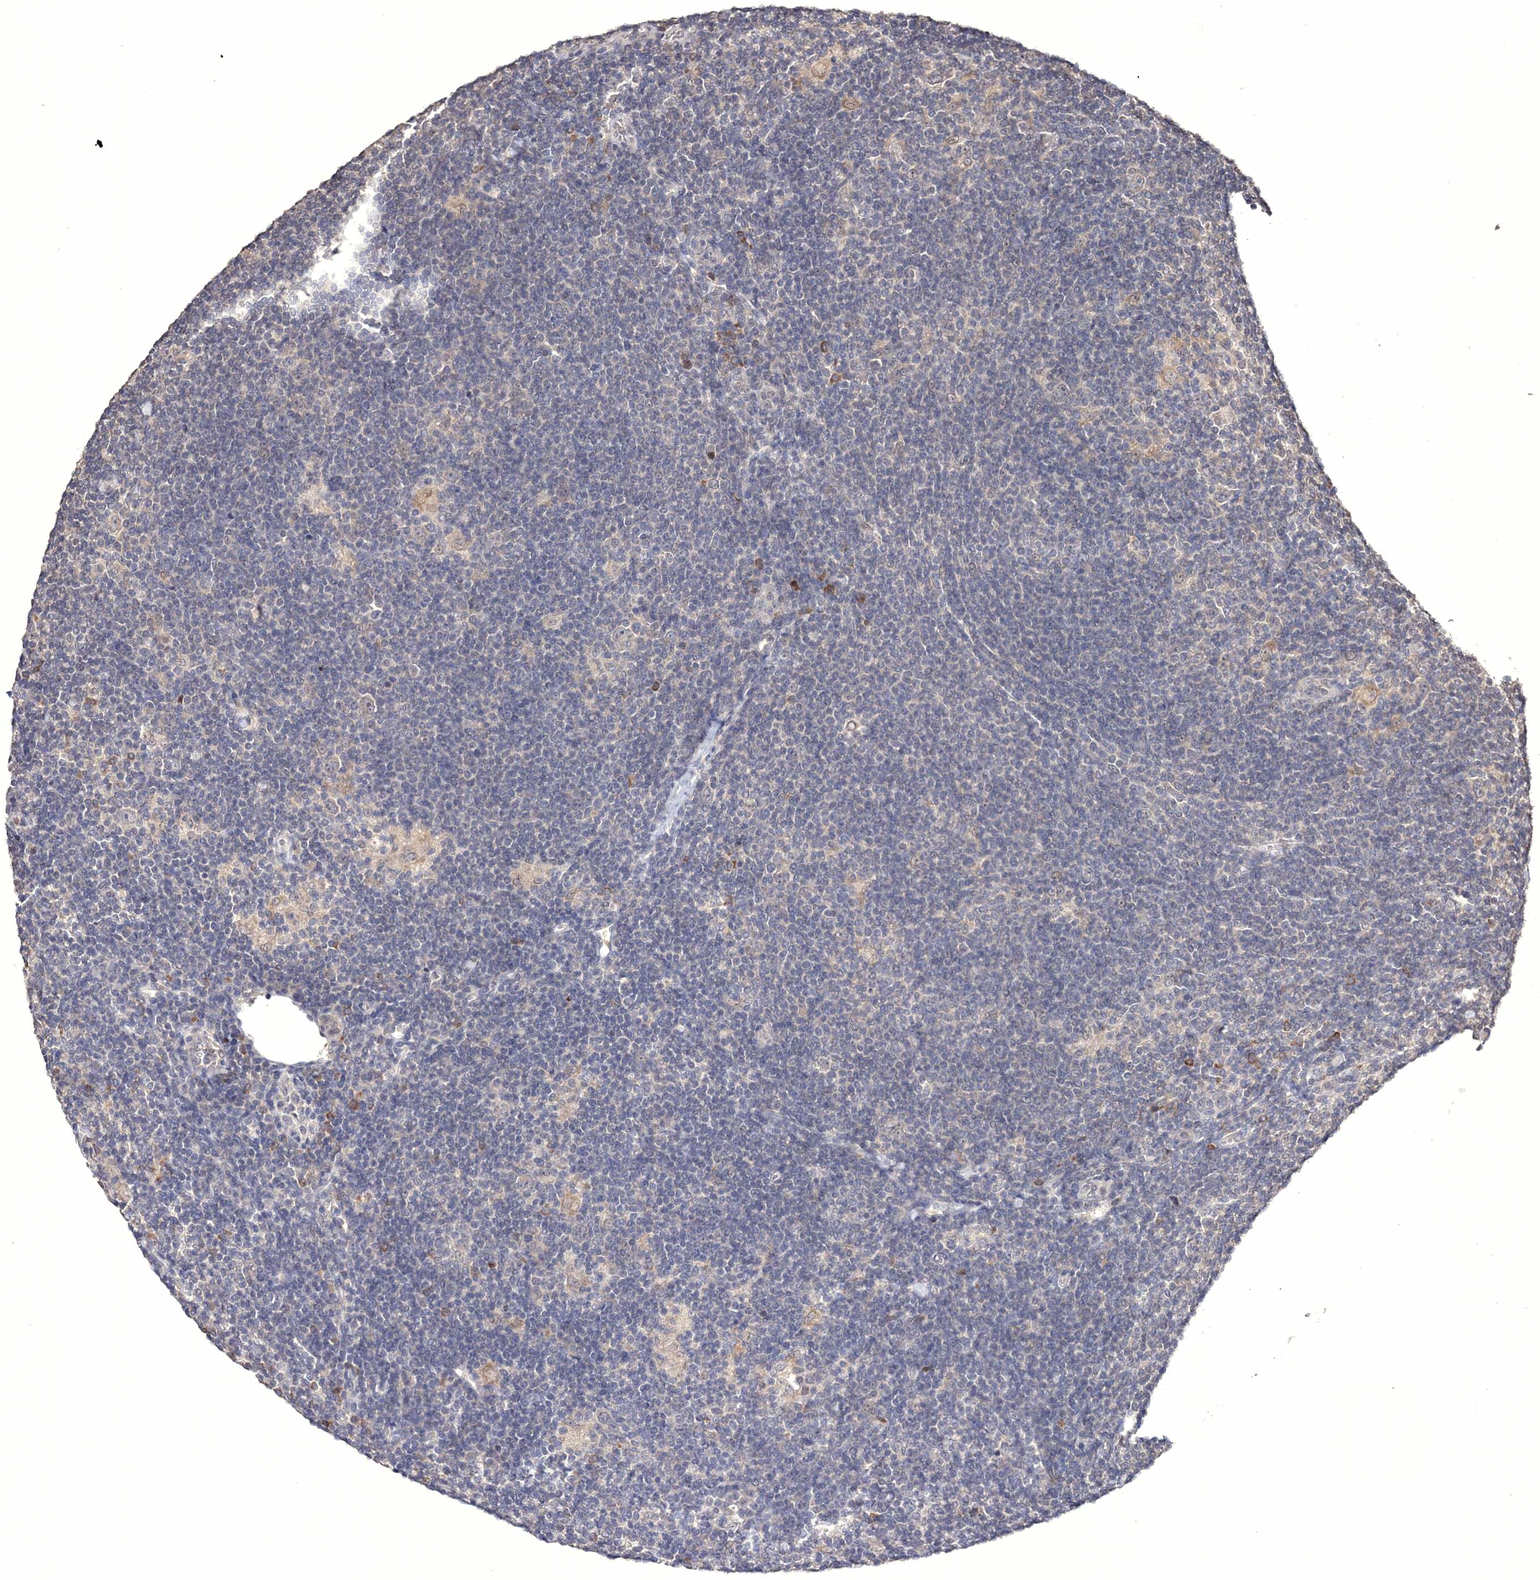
{"staining": {"intensity": "weak", "quantity": "<25%", "location": "cytoplasmic/membranous"}, "tissue": "lymphoma", "cell_type": "Tumor cells", "image_type": "cancer", "snomed": [{"axis": "morphology", "description": "Hodgkin's disease, NOS"}, {"axis": "topography", "description": "Lymph node"}], "caption": "High magnification brightfield microscopy of Hodgkin's disease stained with DAB (brown) and counterstained with hematoxylin (blue): tumor cells show no significant positivity. (DAB (3,3'-diaminobenzidine) IHC visualized using brightfield microscopy, high magnification).", "gene": "GPN1", "patient": {"sex": "female", "age": 57}}